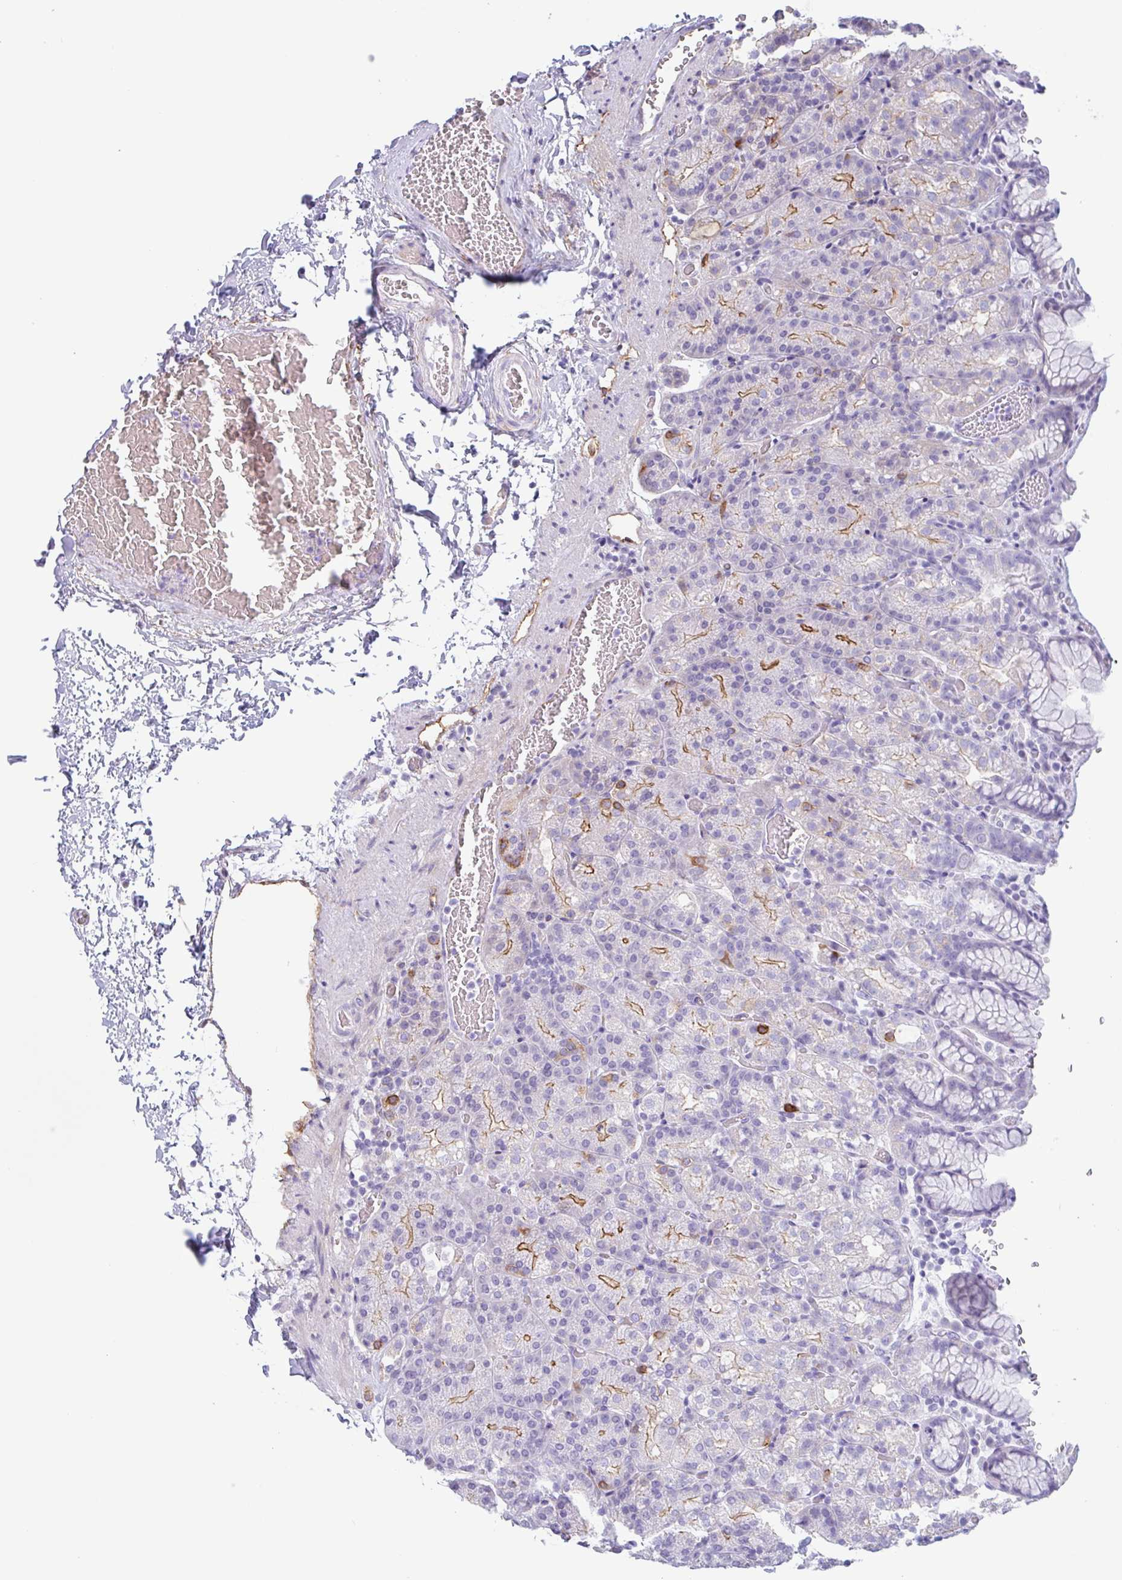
{"staining": {"intensity": "moderate", "quantity": "<25%", "location": "cytoplasmic/membranous"}, "tissue": "stomach", "cell_type": "Glandular cells", "image_type": "normal", "snomed": [{"axis": "morphology", "description": "Normal tissue, NOS"}, {"axis": "topography", "description": "Stomach, upper"}], "caption": "Stomach stained for a protein displays moderate cytoplasmic/membranous positivity in glandular cells. (Brightfield microscopy of DAB IHC at high magnification).", "gene": "MYH10", "patient": {"sex": "female", "age": 81}}